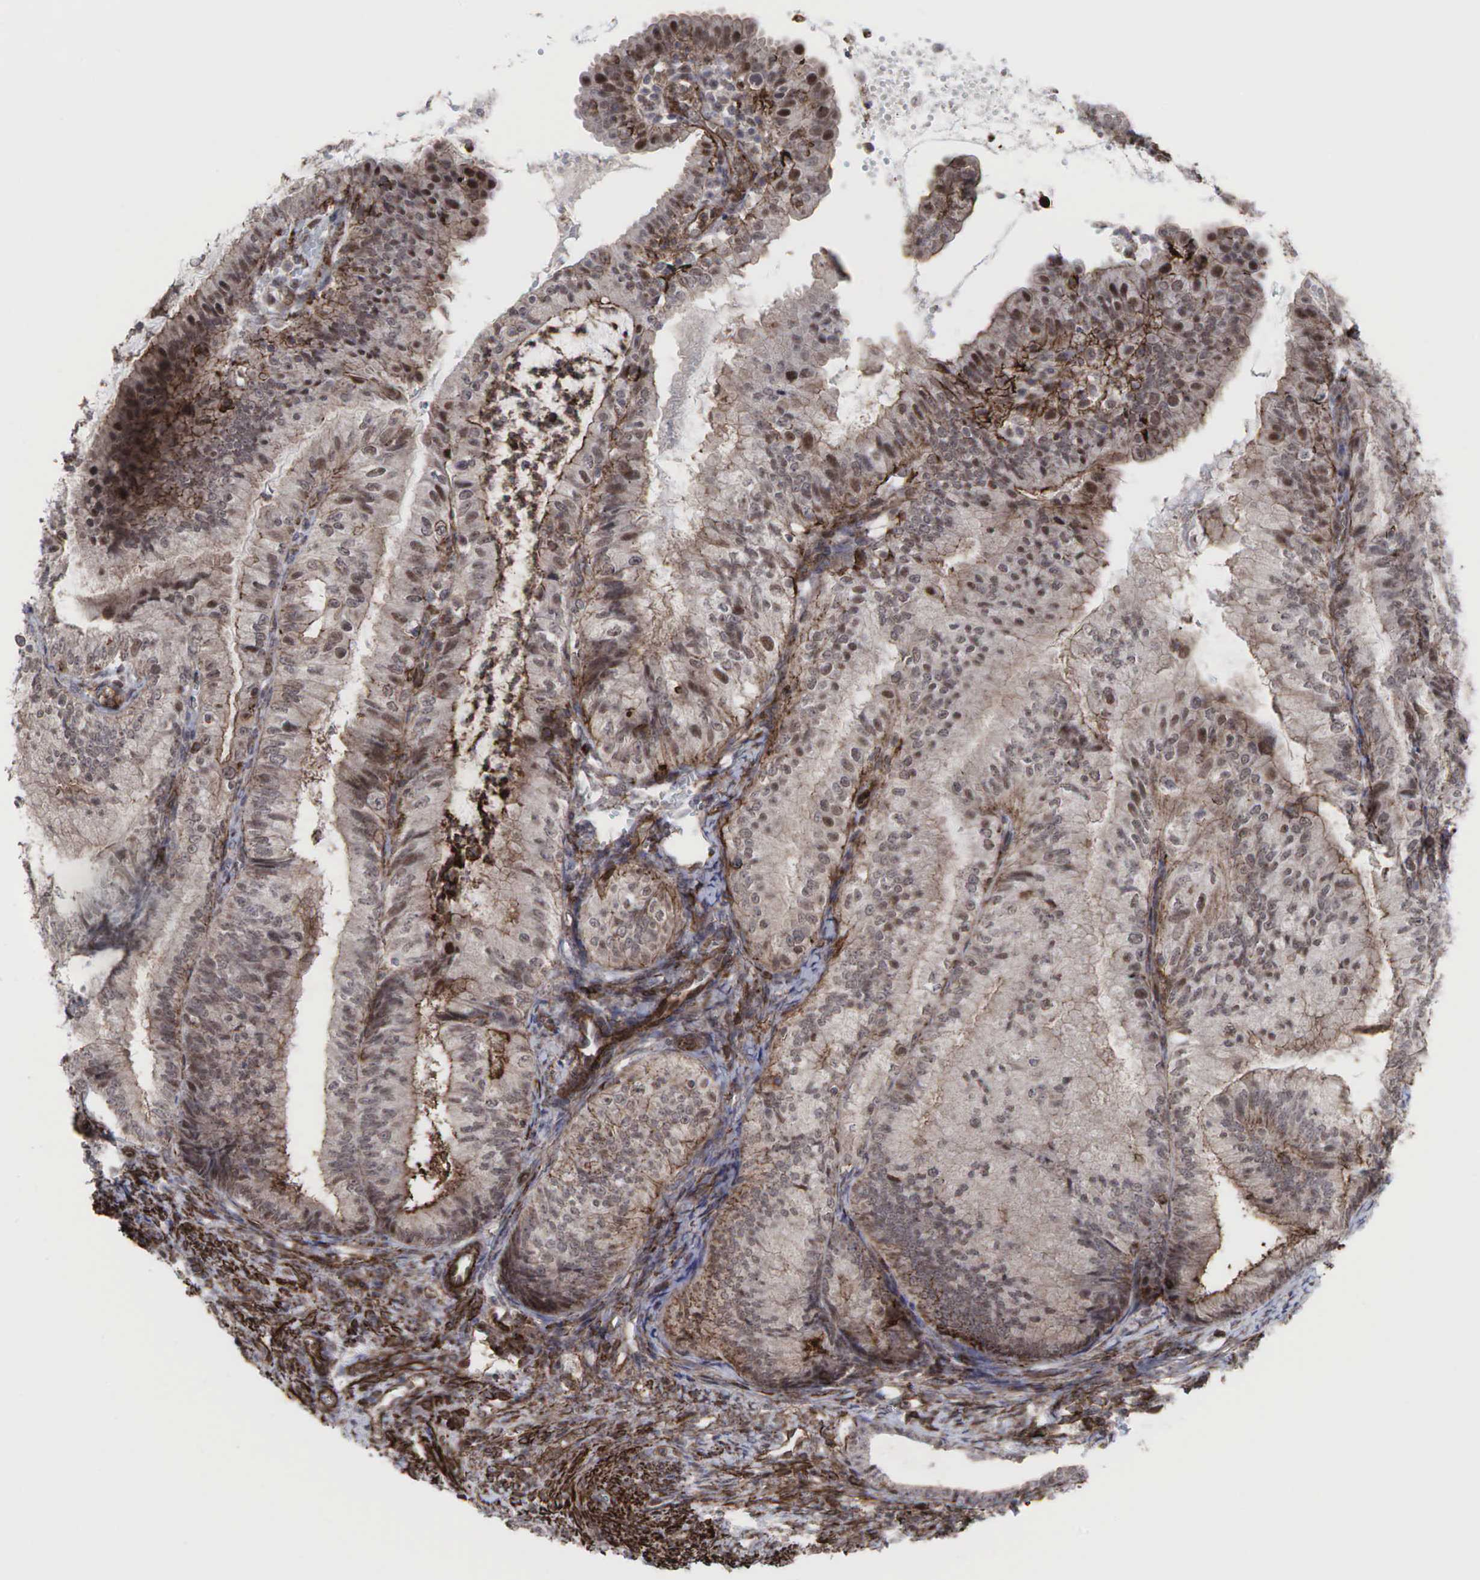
{"staining": {"intensity": "weak", "quantity": ">75%", "location": "cytoplasmic/membranous"}, "tissue": "endometrial cancer", "cell_type": "Tumor cells", "image_type": "cancer", "snomed": [{"axis": "morphology", "description": "Adenocarcinoma, NOS"}, {"axis": "topography", "description": "Endometrium"}], "caption": "An image of human endometrial cancer stained for a protein demonstrates weak cytoplasmic/membranous brown staining in tumor cells. The protein is shown in brown color, while the nuclei are stained blue.", "gene": "GPRASP1", "patient": {"sex": "female", "age": 66}}